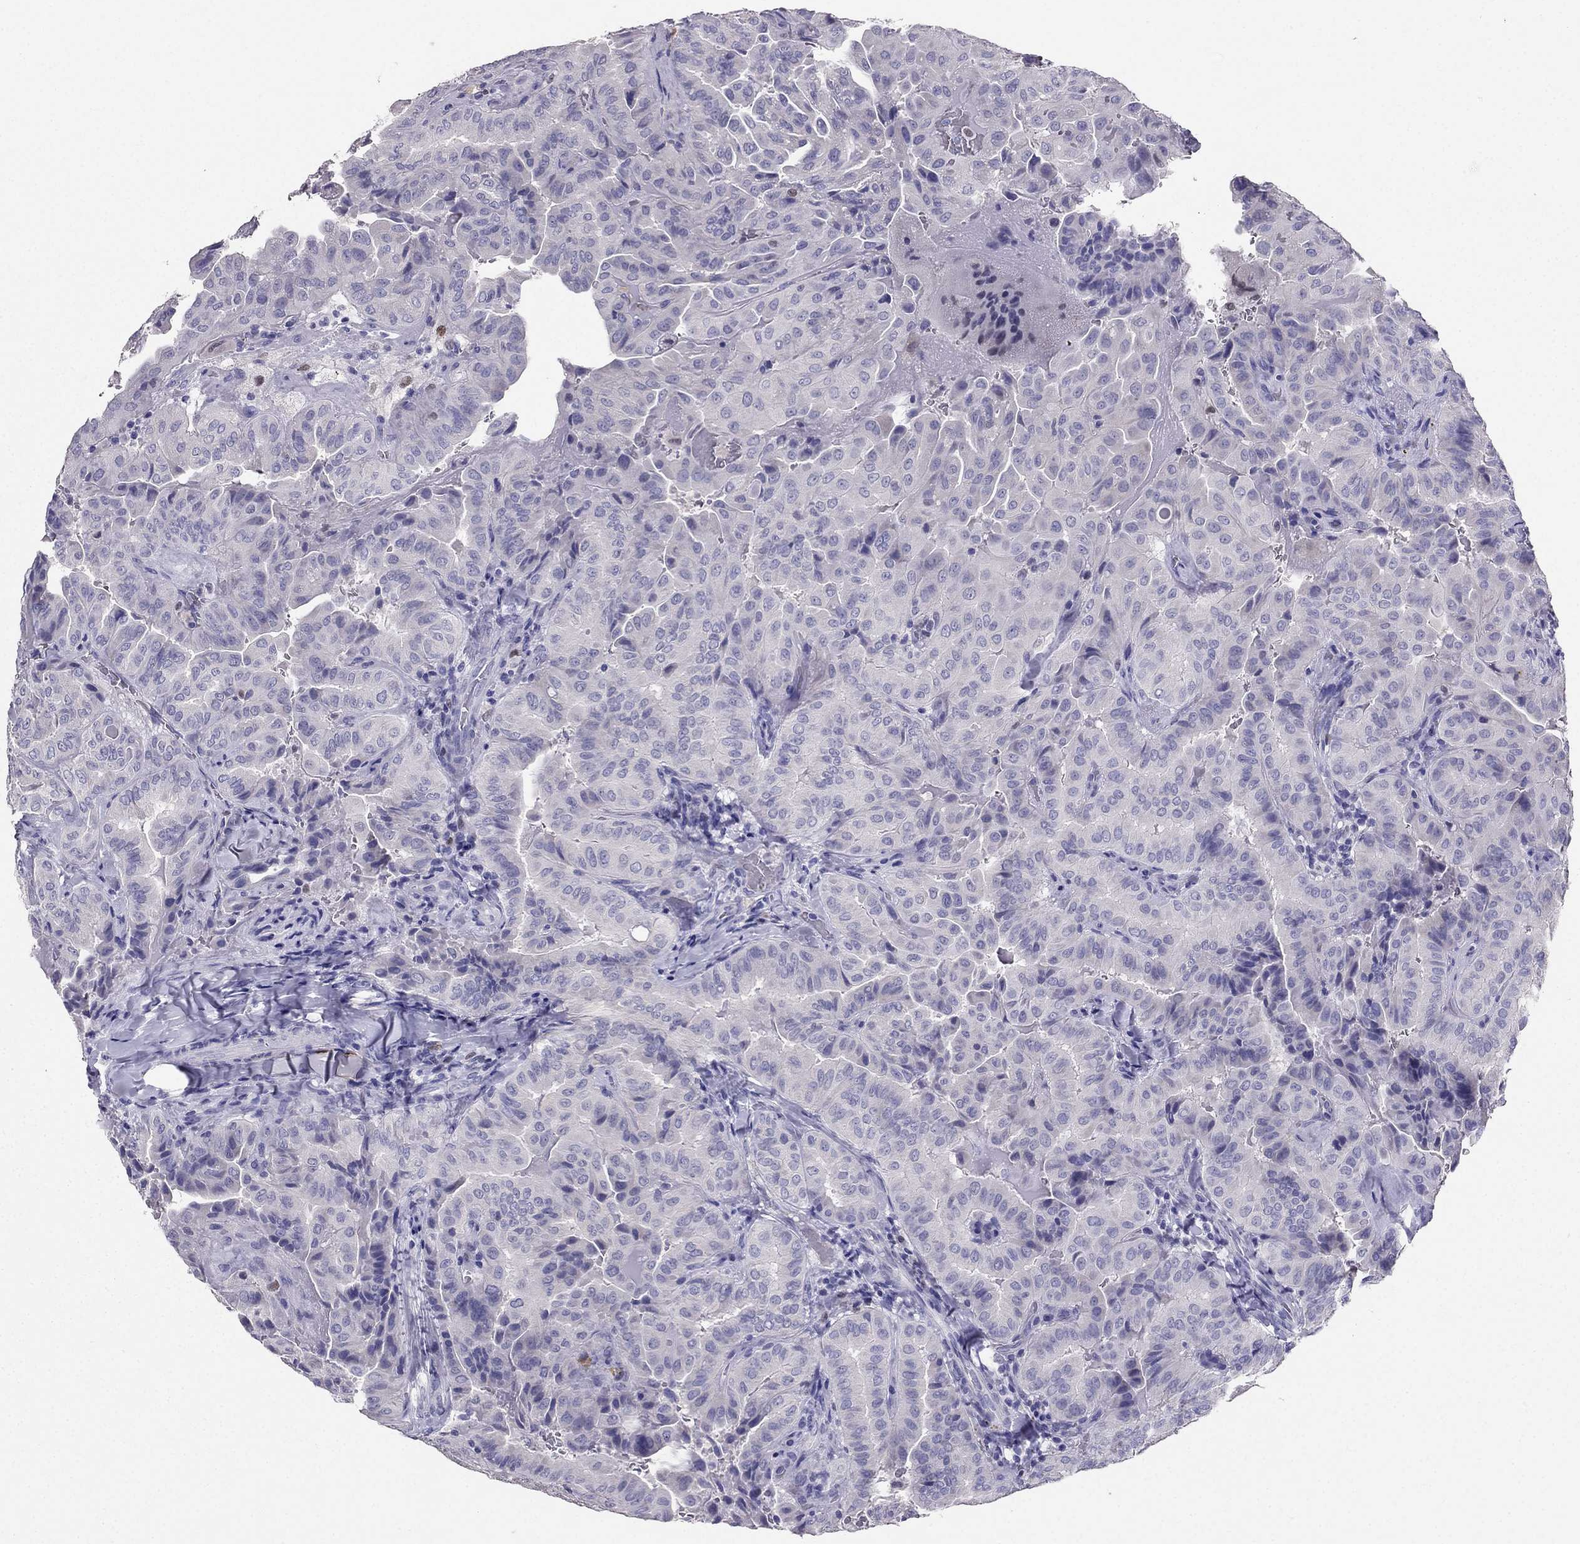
{"staining": {"intensity": "negative", "quantity": "none", "location": "none"}, "tissue": "thyroid cancer", "cell_type": "Tumor cells", "image_type": "cancer", "snomed": [{"axis": "morphology", "description": "Papillary adenocarcinoma, NOS"}, {"axis": "topography", "description": "Thyroid gland"}], "caption": "This is a histopathology image of immunohistochemistry staining of thyroid cancer (papillary adenocarcinoma), which shows no positivity in tumor cells.", "gene": "ARID3A", "patient": {"sex": "female", "age": 68}}